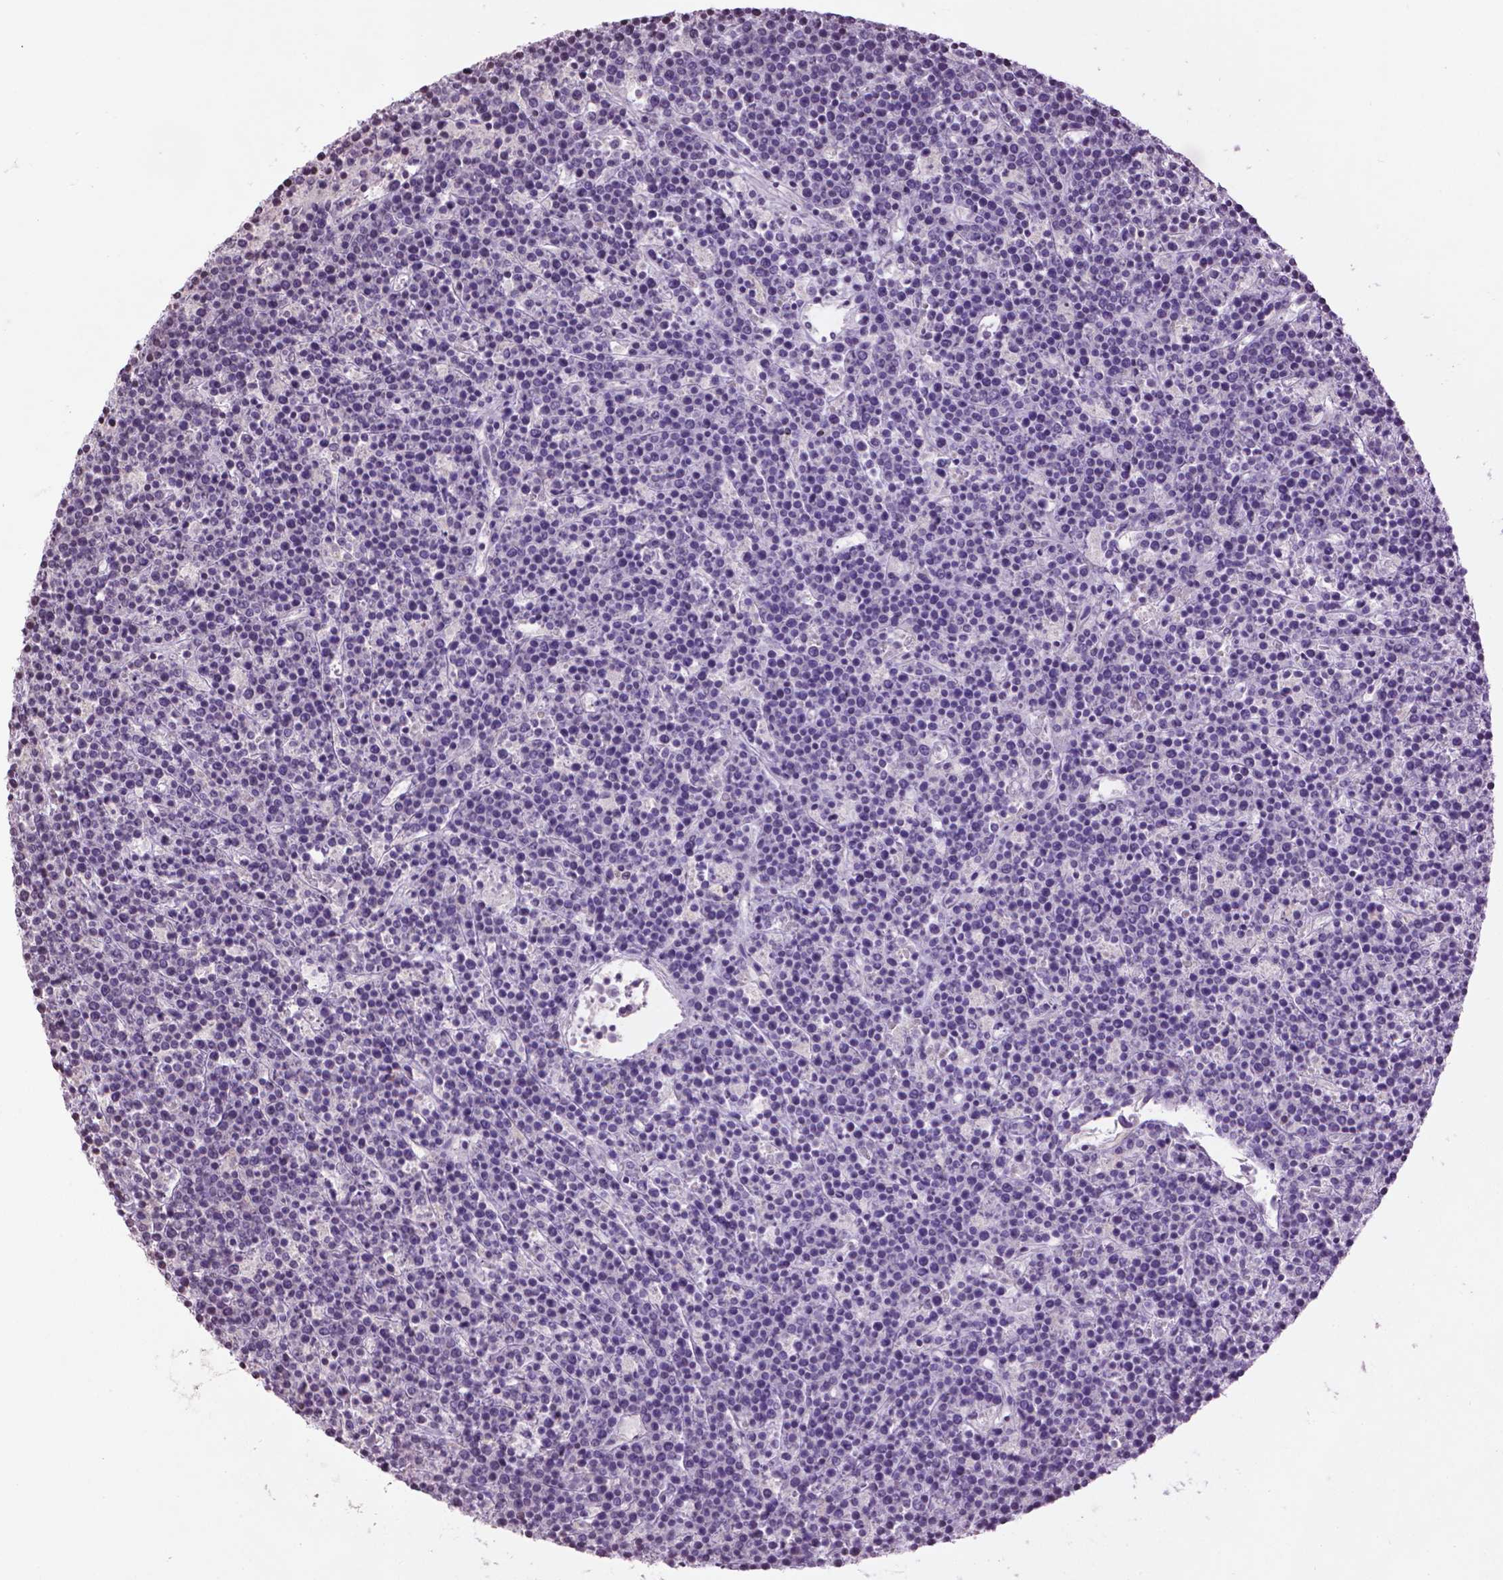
{"staining": {"intensity": "negative", "quantity": "none", "location": "none"}, "tissue": "lymphoma", "cell_type": "Tumor cells", "image_type": "cancer", "snomed": [{"axis": "morphology", "description": "Malignant lymphoma, non-Hodgkin's type, High grade"}, {"axis": "topography", "description": "Ovary"}], "caption": "A high-resolution photomicrograph shows immunohistochemistry (IHC) staining of malignant lymphoma, non-Hodgkin's type (high-grade), which reveals no significant expression in tumor cells.", "gene": "NTNG2", "patient": {"sex": "female", "age": 56}}